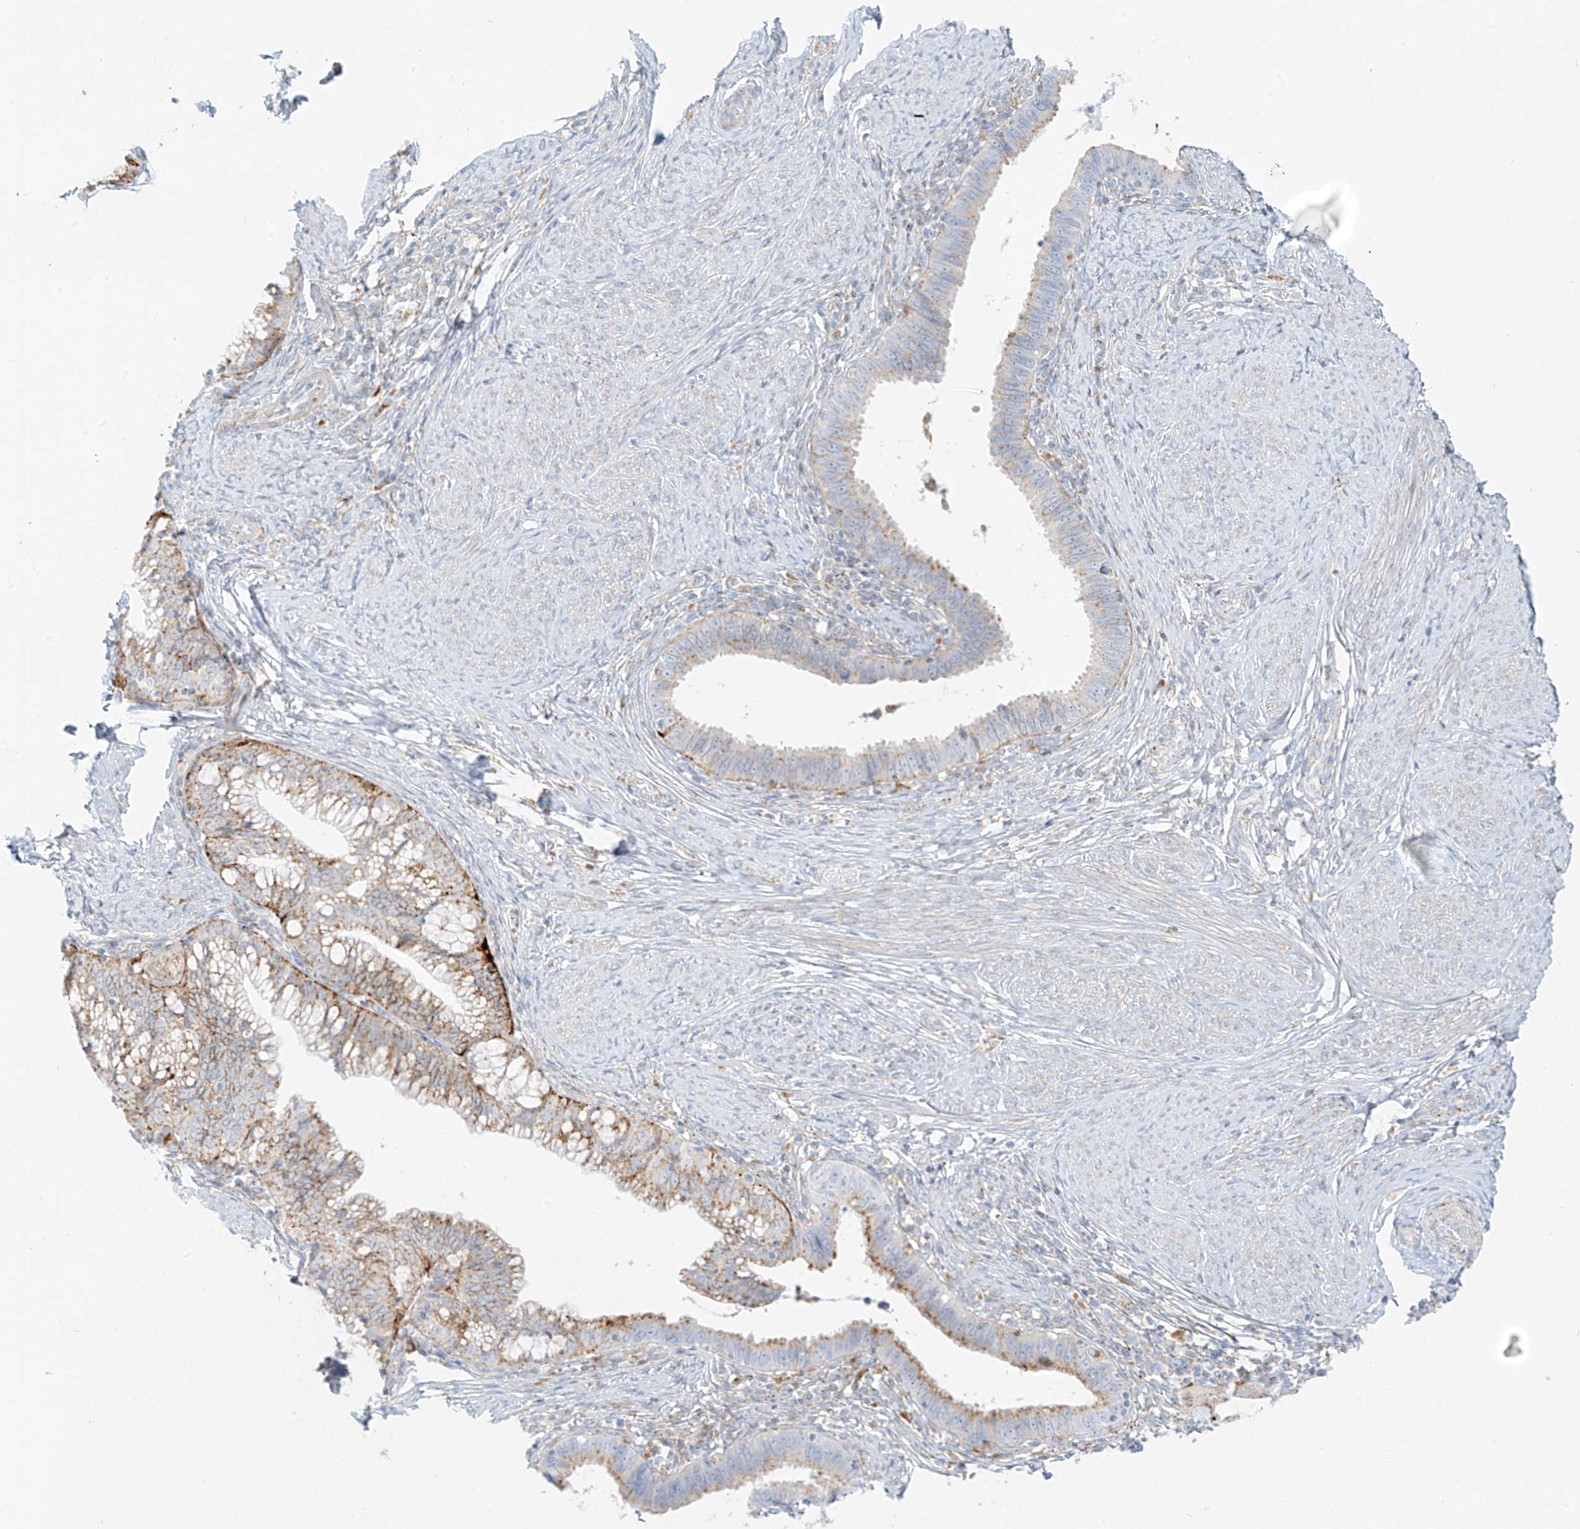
{"staining": {"intensity": "moderate", "quantity": "25%-75%", "location": "cytoplasmic/membranous"}, "tissue": "cervical cancer", "cell_type": "Tumor cells", "image_type": "cancer", "snomed": [{"axis": "morphology", "description": "Adenocarcinoma, NOS"}, {"axis": "topography", "description": "Cervix"}], "caption": "Immunohistochemistry (IHC) image of neoplastic tissue: cervical adenocarcinoma stained using immunohistochemistry (IHC) exhibits medium levels of moderate protein expression localized specifically in the cytoplasmic/membranous of tumor cells, appearing as a cytoplasmic/membranous brown color.", "gene": "SLC35F6", "patient": {"sex": "female", "age": 36}}